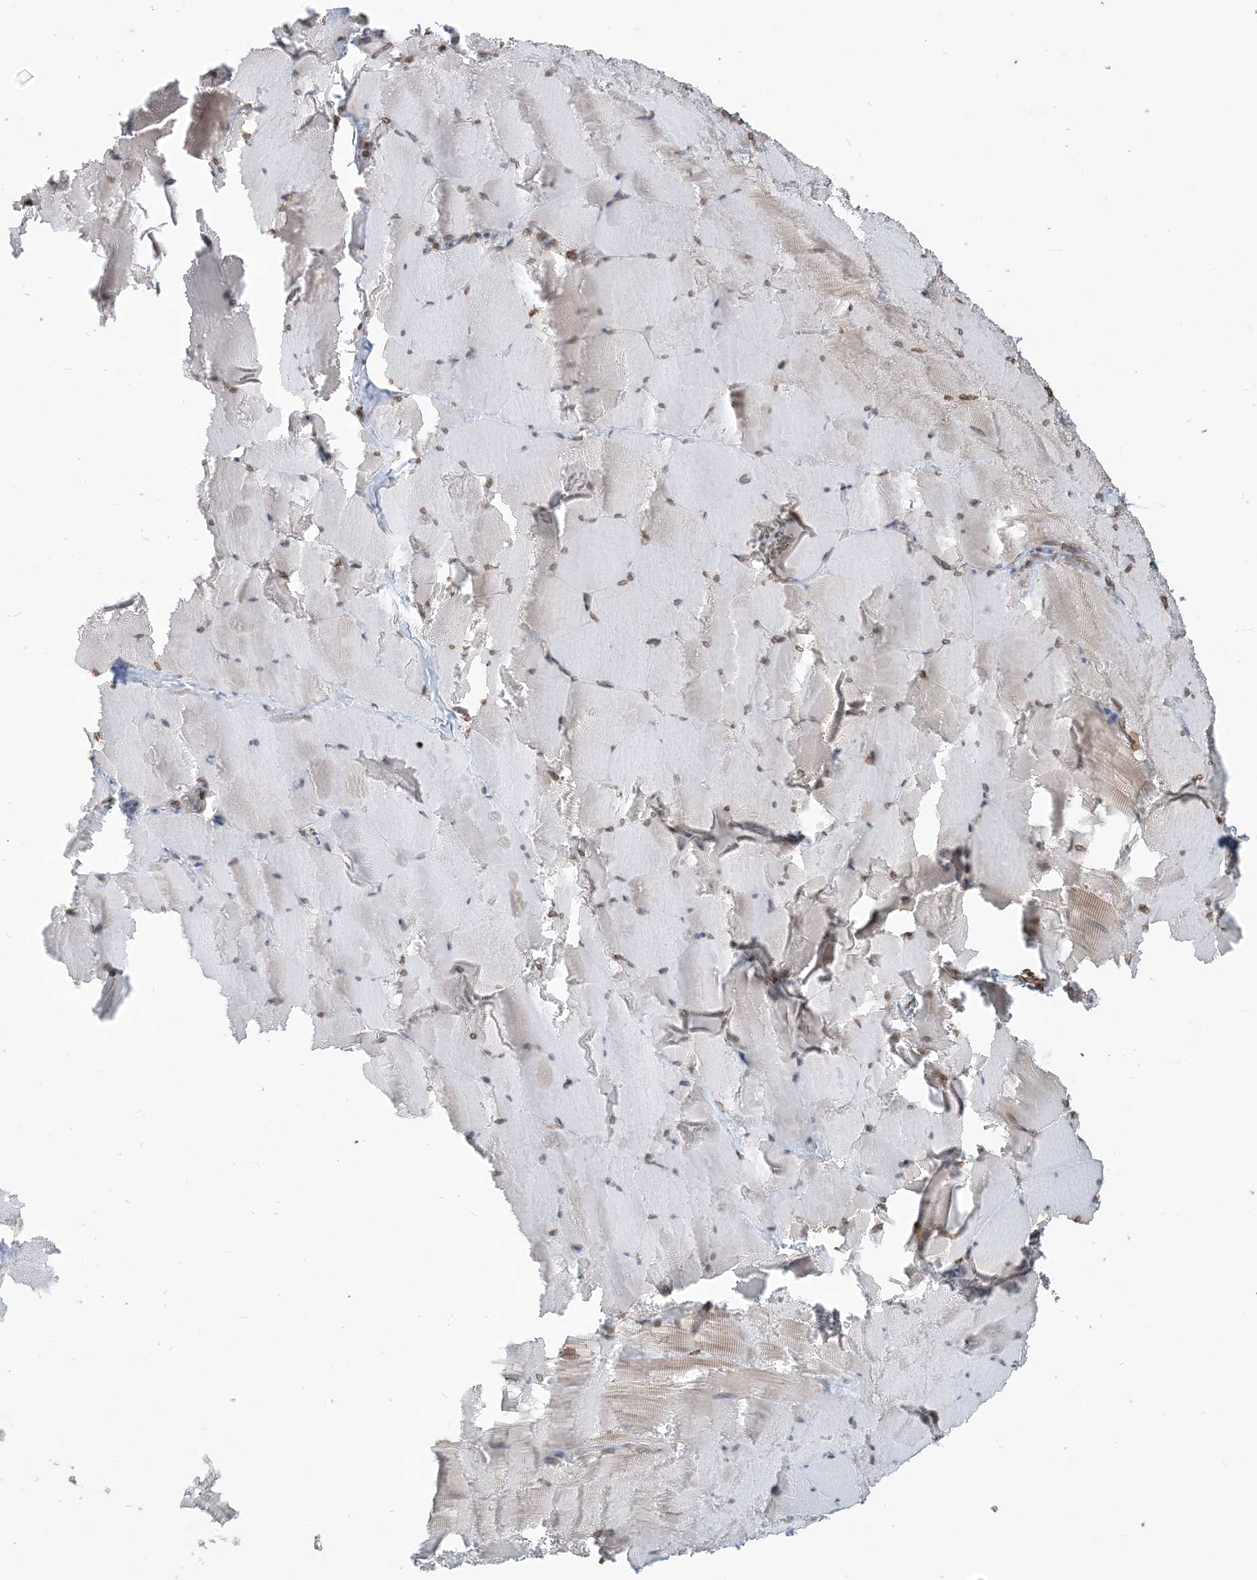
{"staining": {"intensity": "moderate", "quantity": "25%-75%", "location": "cytoplasmic/membranous,nuclear"}, "tissue": "skeletal muscle", "cell_type": "Myocytes", "image_type": "normal", "snomed": [{"axis": "morphology", "description": "Normal tissue, NOS"}, {"axis": "topography", "description": "Skeletal muscle"}], "caption": "Protein staining of benign skeletal muscle exhibits moderate cytoplasmic/membranous,nuclear positivity in about 25%-75% of myocytes. The protein is stained brown, and the nuclei are stained in blue (DAB (3,3'-diaminobenzidine) IHC with brightfield microscopy, high magnification).", "gene": "WWP1", "patient": {"sex": "male", "age": 62}}